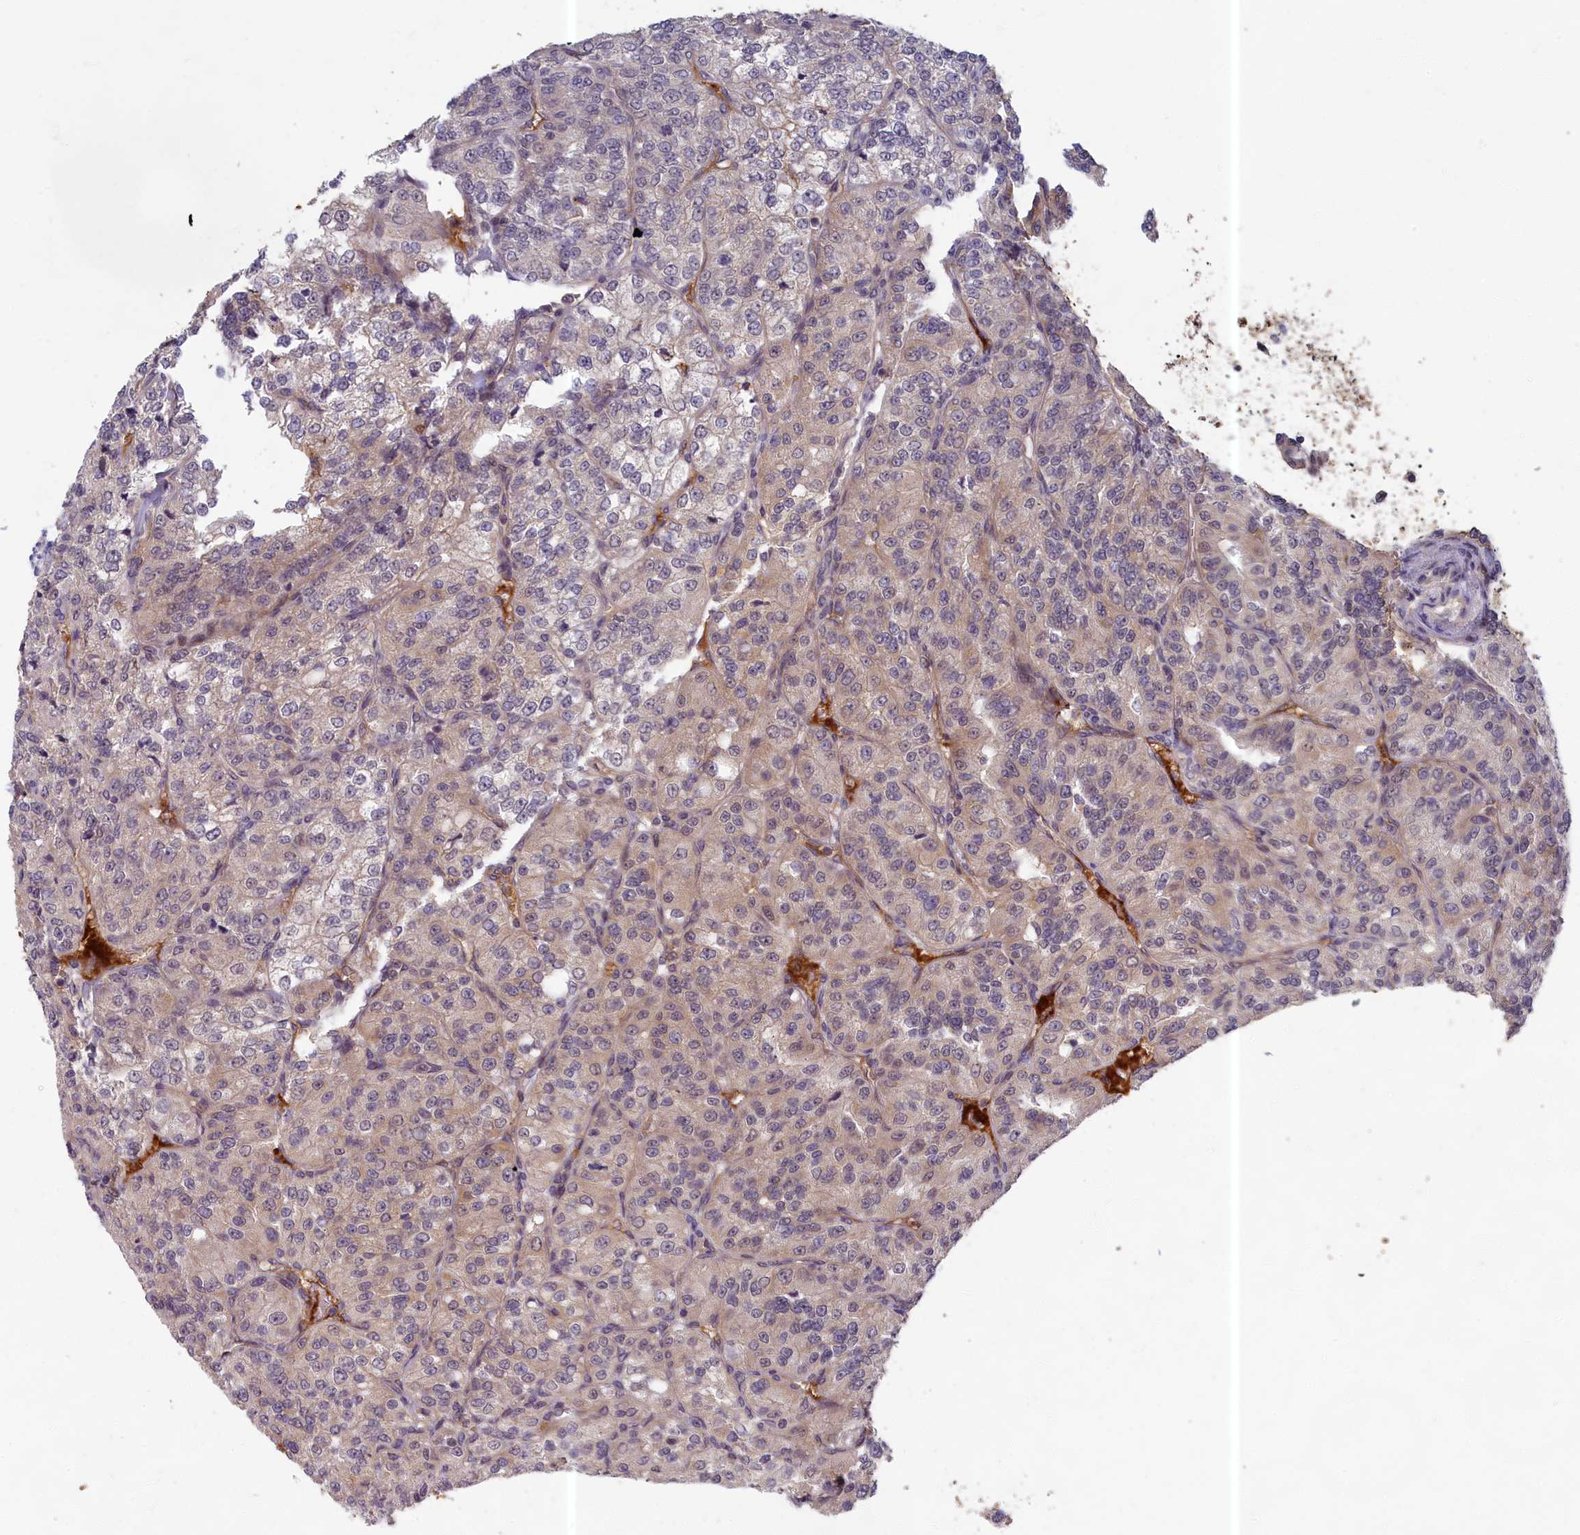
{"staining": {"intensity": "weak", "quantity": "<25%", "location": "cytoplasmic/membranous"}, "tissue": "renal cancer", "cell_type": "Tumor cells", "image_type": "cancer", "snomed": [{"axis": "morphology", "description": "Adenocarcinoma, NOS"}, {"axis": "topography", "description": "Kidney"}], "caption": "Tumor cells are negative for protein expression in human renal cancer (adenocarcinoma).", "gene": "EARS2", "patient": {"sex": "female", "age": 63}}